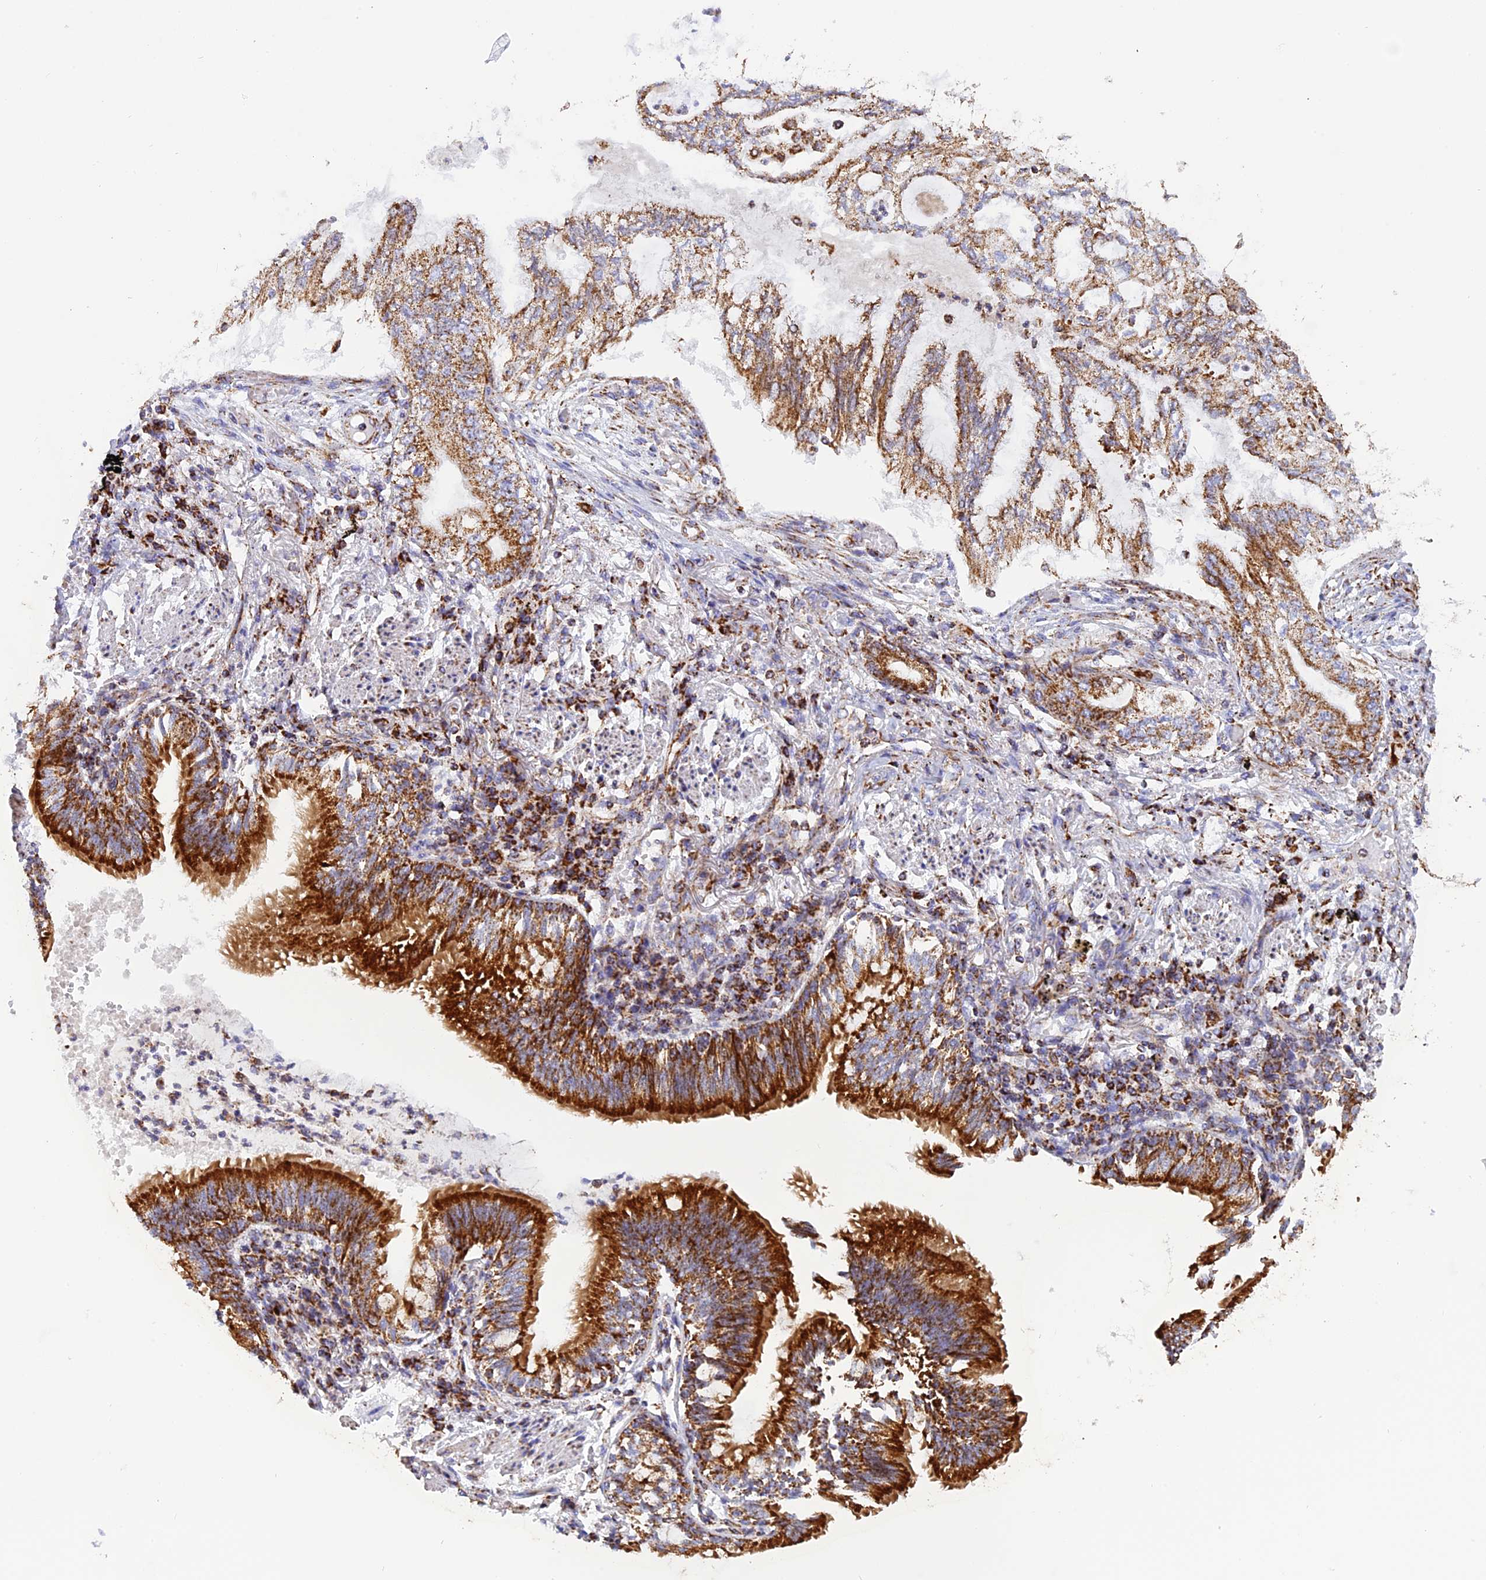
{"staining": {"intensity": "moderate", "quantity": ">75%", "location": "cytoplasmic/membranous"}, "tissue": "lung cancer", "cell_type": "Tumor cells", "image_type": "cancer", "snomed": [{"axis": "morphology", "description": "Adenocarcinoma, NOS"}, {"axis": "topography", "description": "Lung"}], "caption": "An image of adenocarcinoma (lung) stained for a protein reveals moderate cytoplasmic/membranous brown staining in tumor cells.", "gene": "KCNG1", "patient": {"sex": "female", "age": 70}}